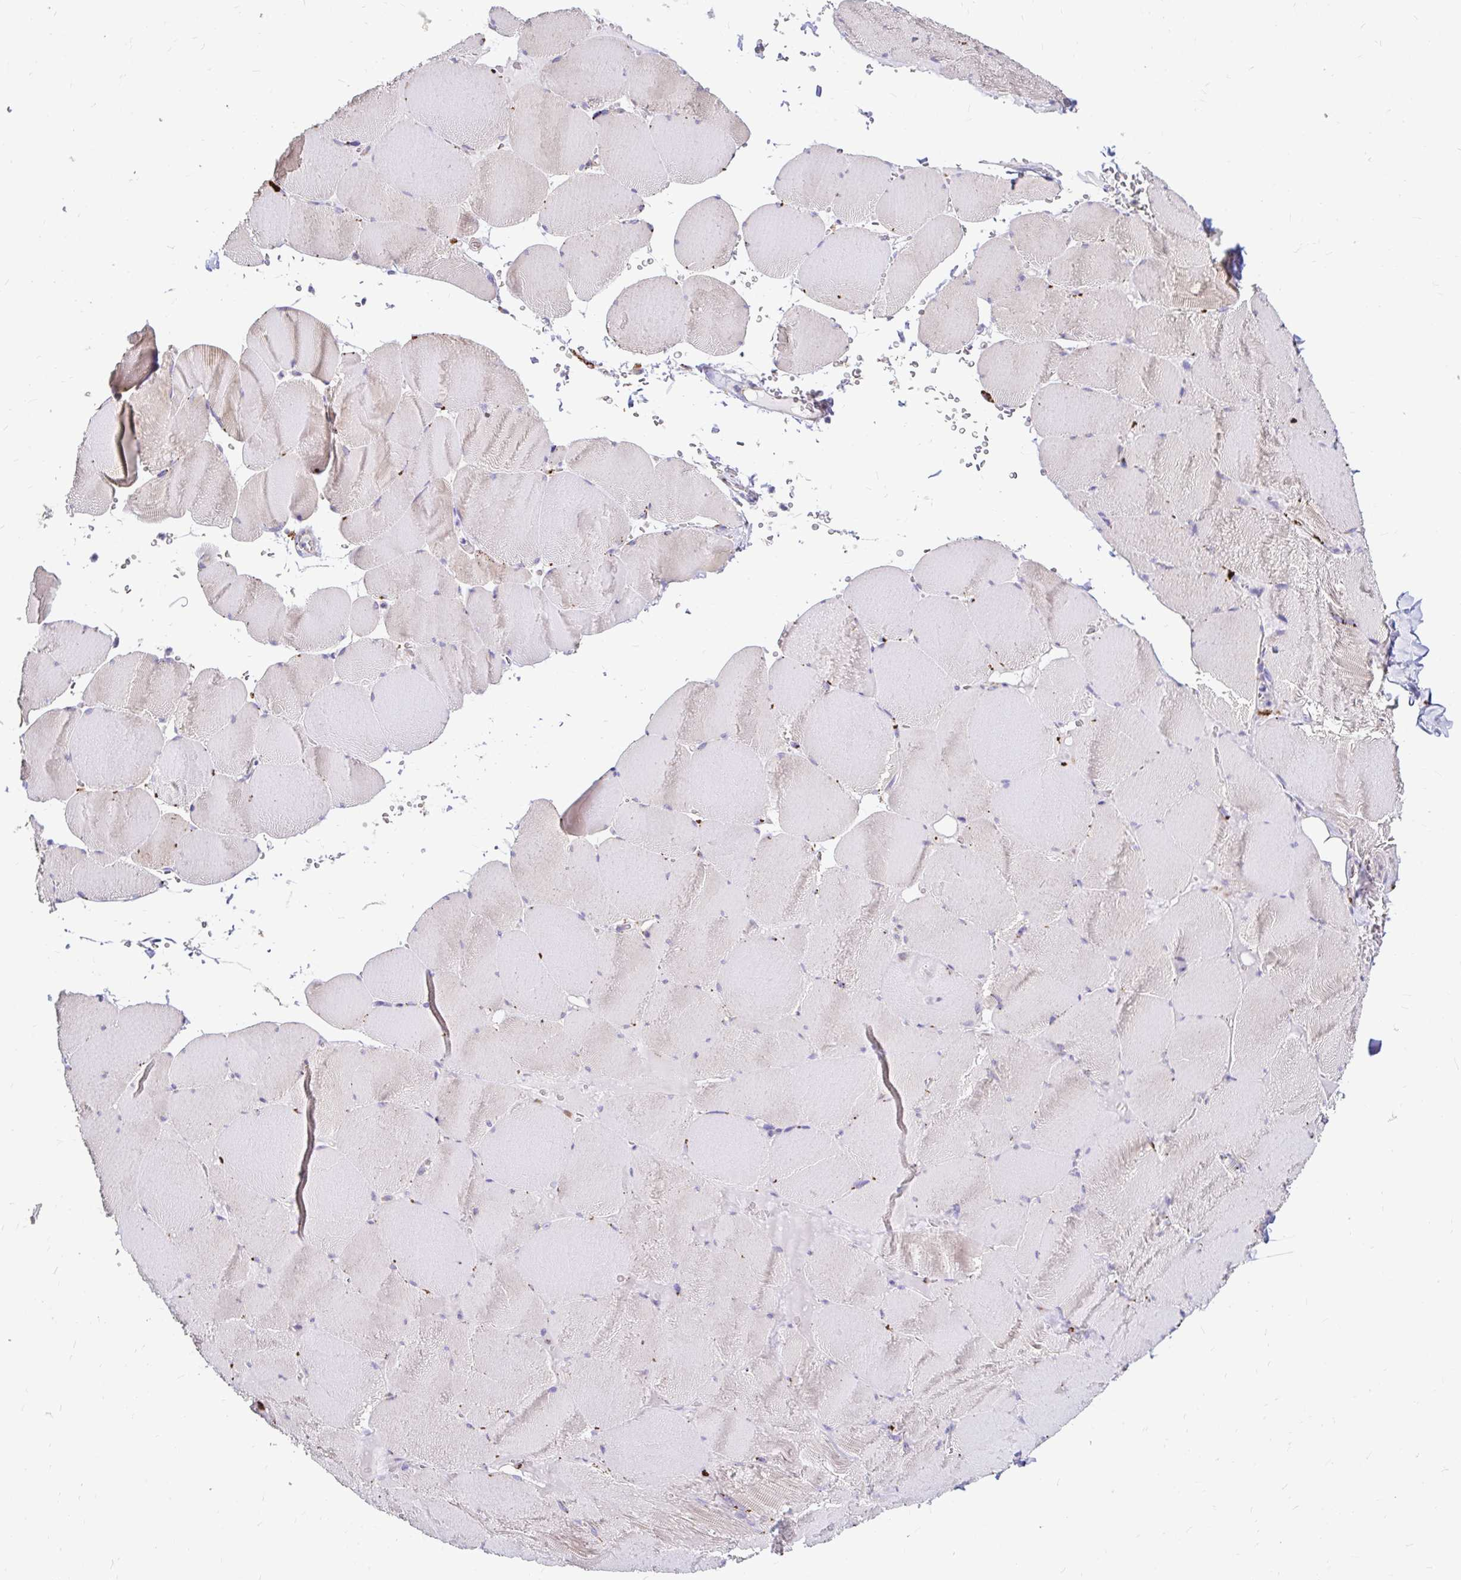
{"staining": {"intensity": "weak", "quantity": "25%-75%", "location": "cytoplasmic/membranous"}, "tissue": "skeletal muscle", "cell_type": "Myocytes", "image_type": "normal", "snomed": [{"axis": "morphology", "description": "Normal tissue, NOS"}, {"axis": "topography", "description": "Skeletal muscle"}, {"axis": "topography", "description": "Head-Neck"}], "caption": "Protein staining of unremarkable skeletal muscle reveals weak cytoplasmic/membranous staining in about 25%-75% of myocytes. (DAB (3,3'-diaminobenzidine) IHC, brown staining for protein, blue staining for nuclei).", "gene": "FUCA1", "patient": {"sex": "male", "age": 66}}